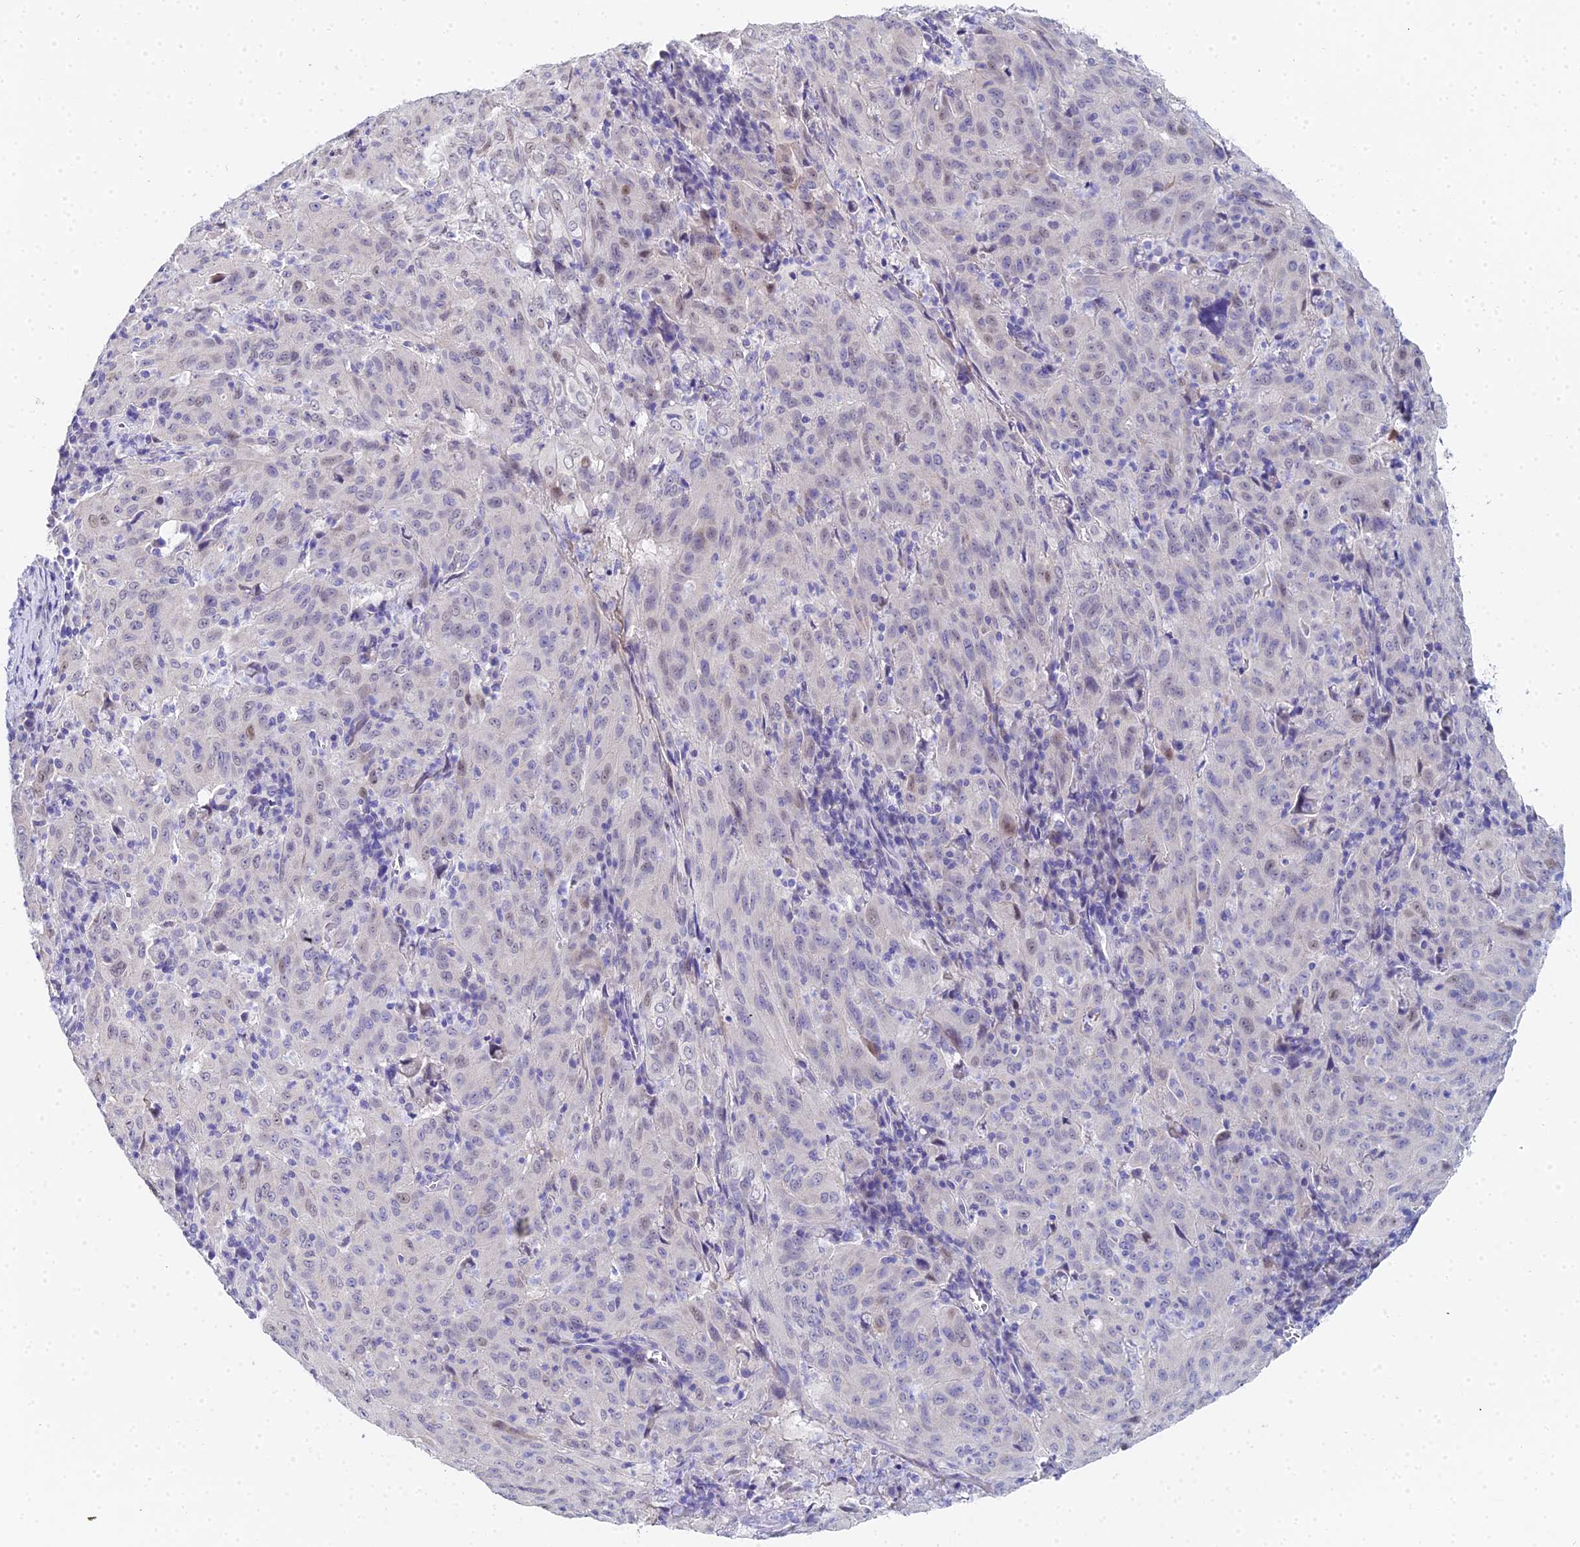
{"staining": {"intensity": "weak", "quantity": "<25%", "location": "nuclear"}, "tissue": "pancreatic cancer", "cell_type": "Tumor cells", "image_type": "cancer", "snomed": [{"axis": "morphology", "description": "Adenocarcinoma, NOS"}, {"axis": "topography", "description": "Pancreas"}], "caption": "There is no significant expression in tumor cells of pancreatic cancer.", "gene": "OCM", "patient": {"sex": "male", "age": 63}}